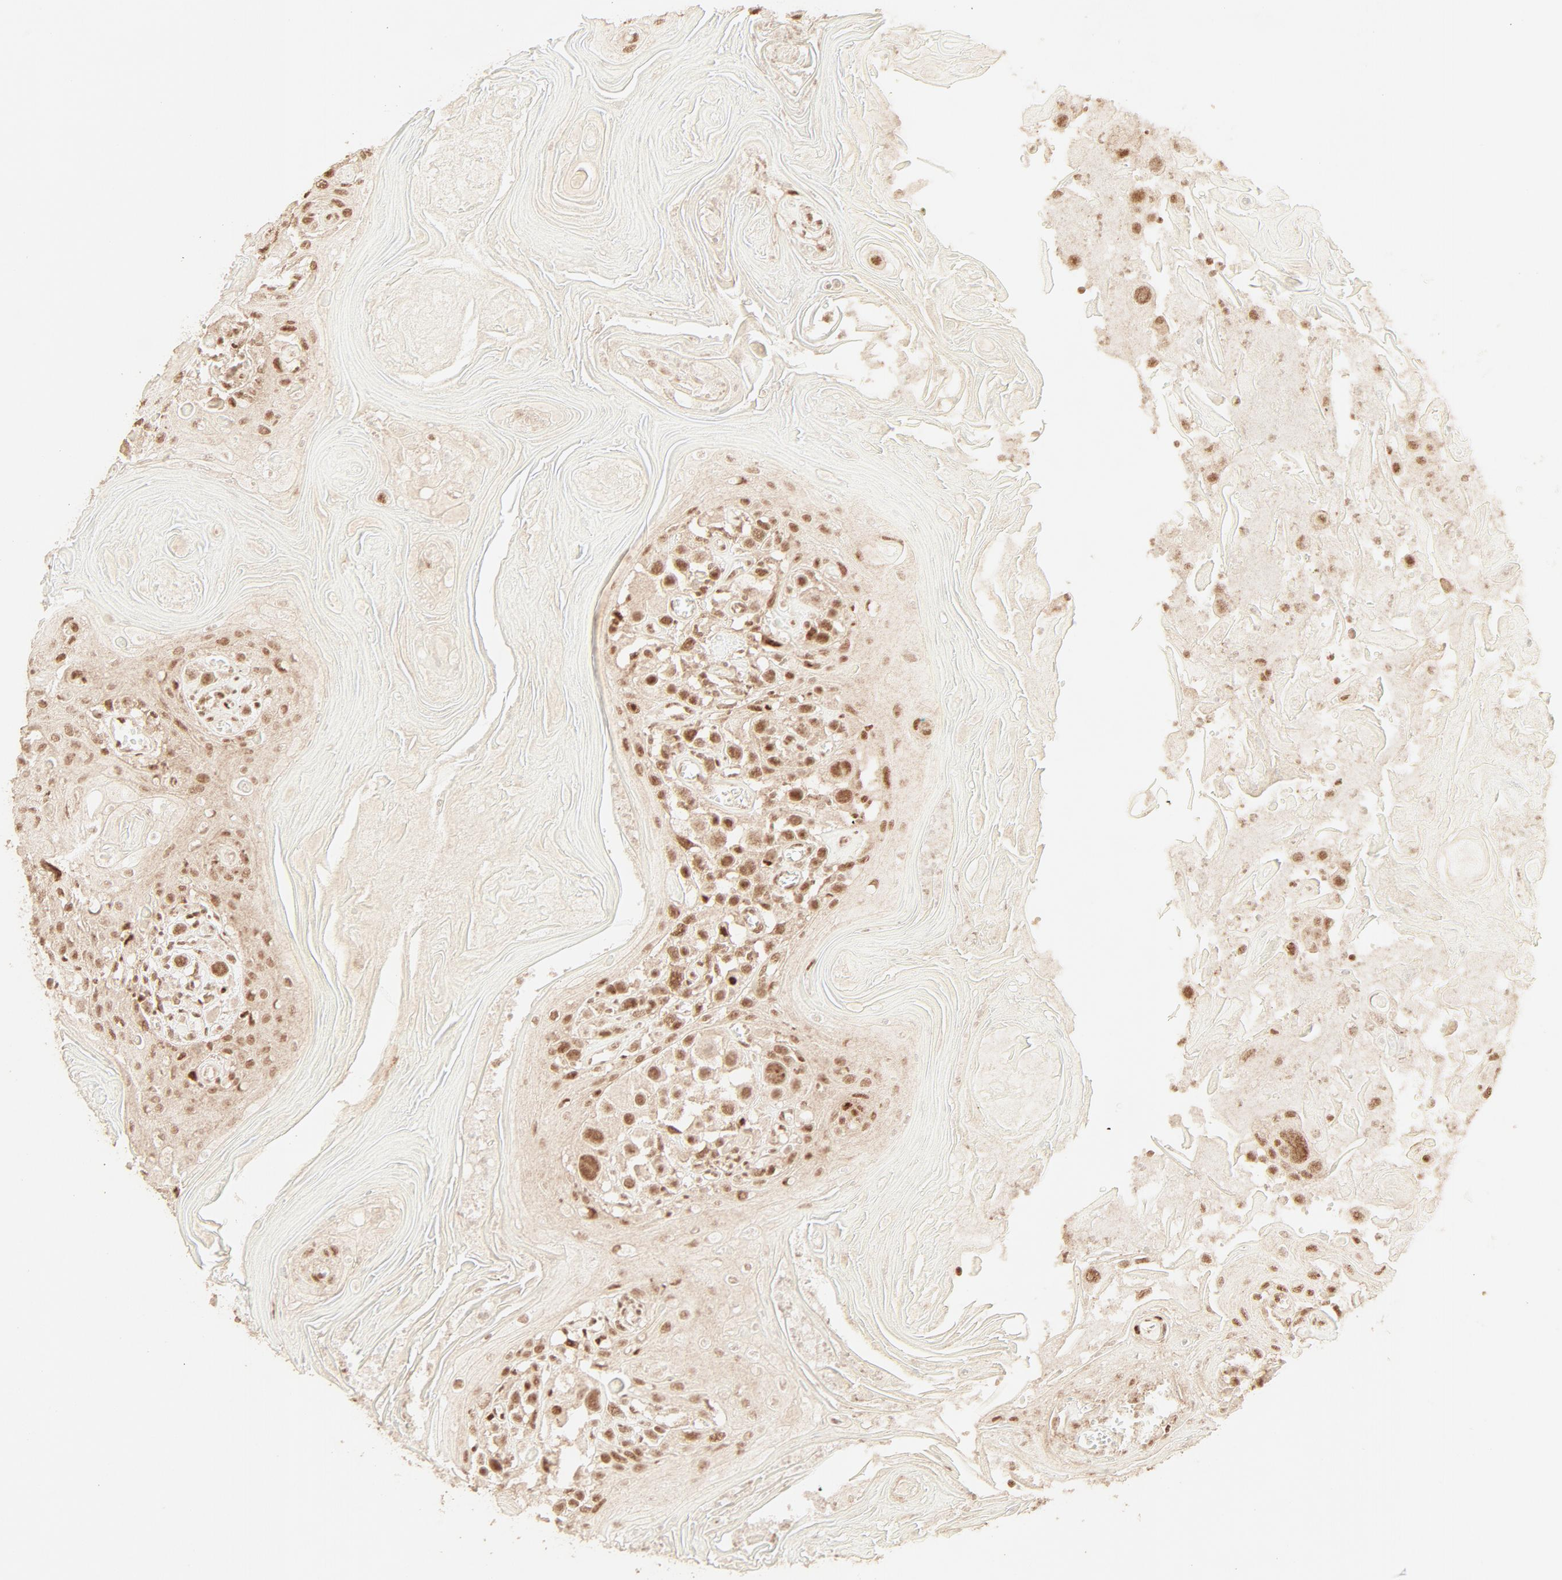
{"staining": {"intensity": "moderate", "quantity": ">75%", "location": "nuclear"}, "tissue": "head and neck cancer", "cell_type": "Tumor cells", "image_type": "cancer", "snomed": [{"axis": "morphology", "description": "Squamous cell carcinoma, NOS"}, {"axis": "topography", "description": "Oral tissue"}, {"axis": "topography", "description": "Head-Neck"}], "caption": "Immunohistochemistry of human squamous cell carcinoma (head and neck) reveals medium levels of moderate nuclear staining in approximately >75% of tumor cells.", "gene": "TP53RK", "patient": {"sex": "female", "age": 76}}